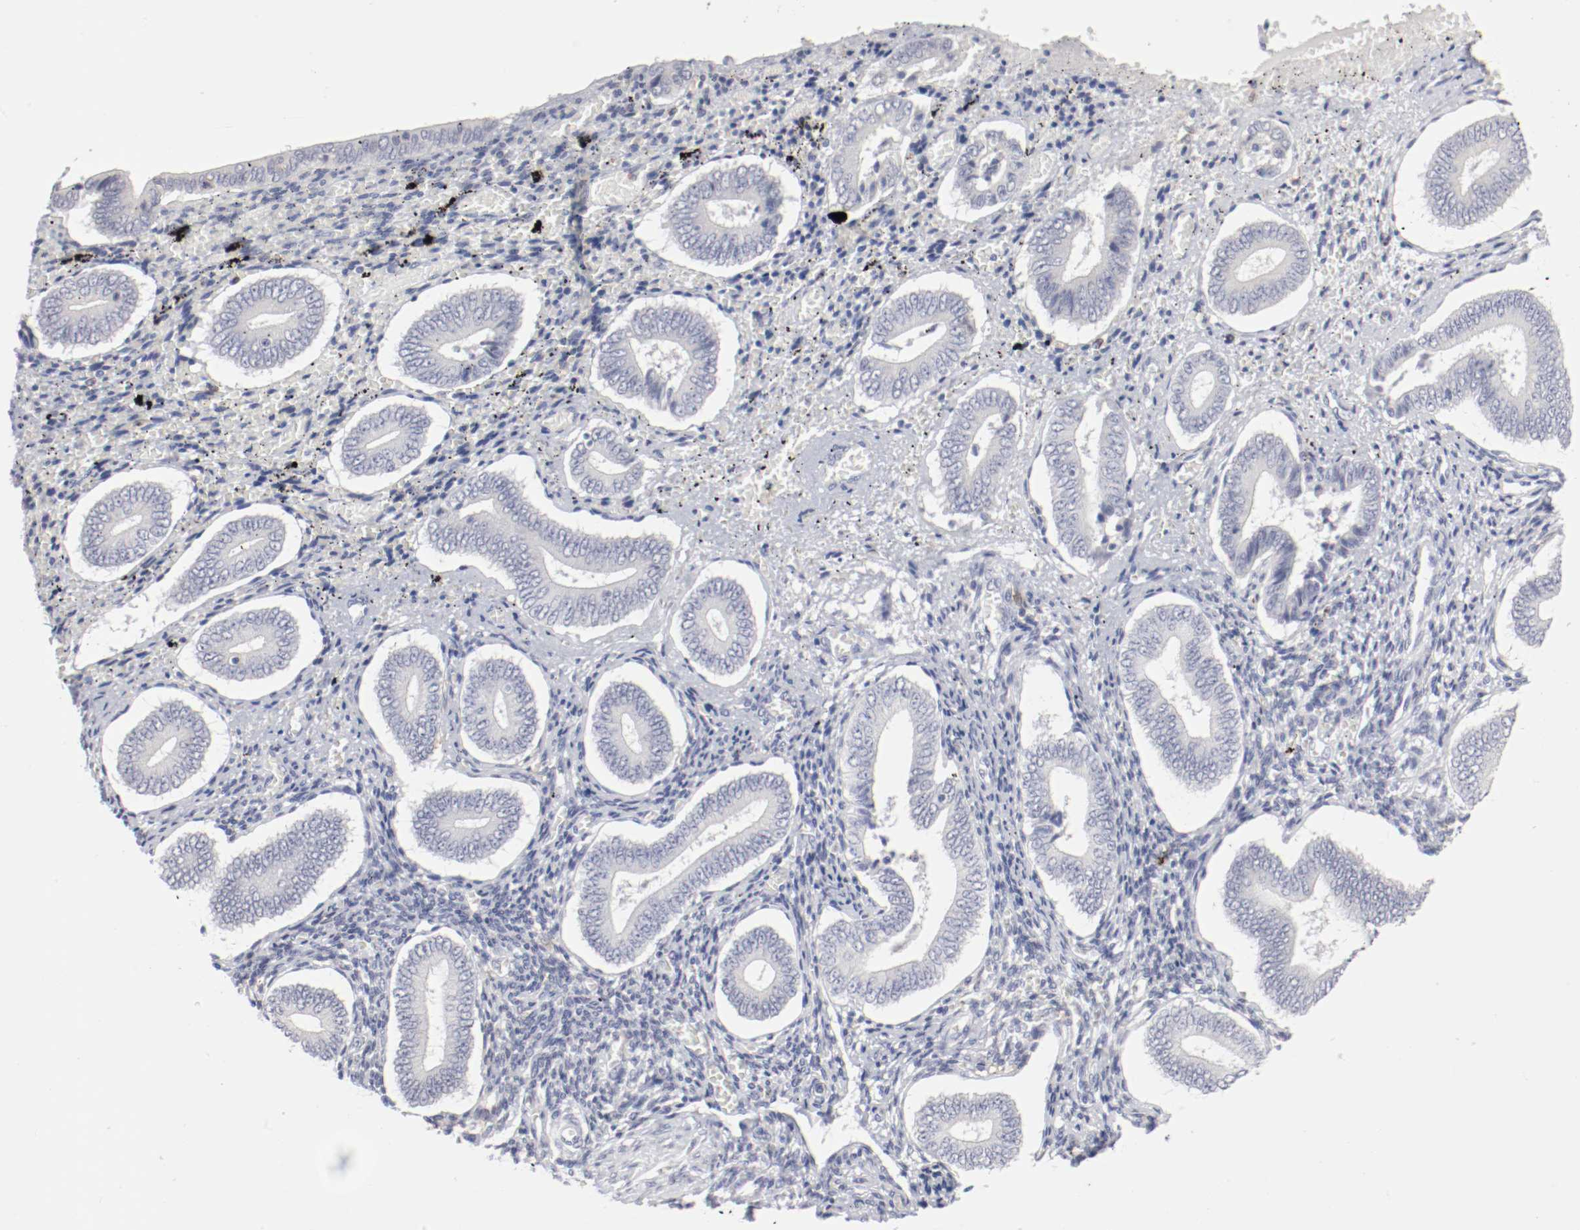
{"staining": {"intensity": "negative", "quantity": "none", "location": "none"}, "tissue": "endometrium", "cell_type": "Cells in endometrial stroma", "image_type": "normal", "snomed": [{"axis": "morphology", "description": "Normal tissue, NOS"}, {"axis": "topography", "description": "Endometrium"}], "caption": "High power microscopy photomicrograph of an IHC micrograph of benign endometrium, revealing no significant positivity in cells in endometrial stroma. Nuclei are stained in blue.", "gene": "ITGAX", "patient": {"sex": "female", "age": 42}}